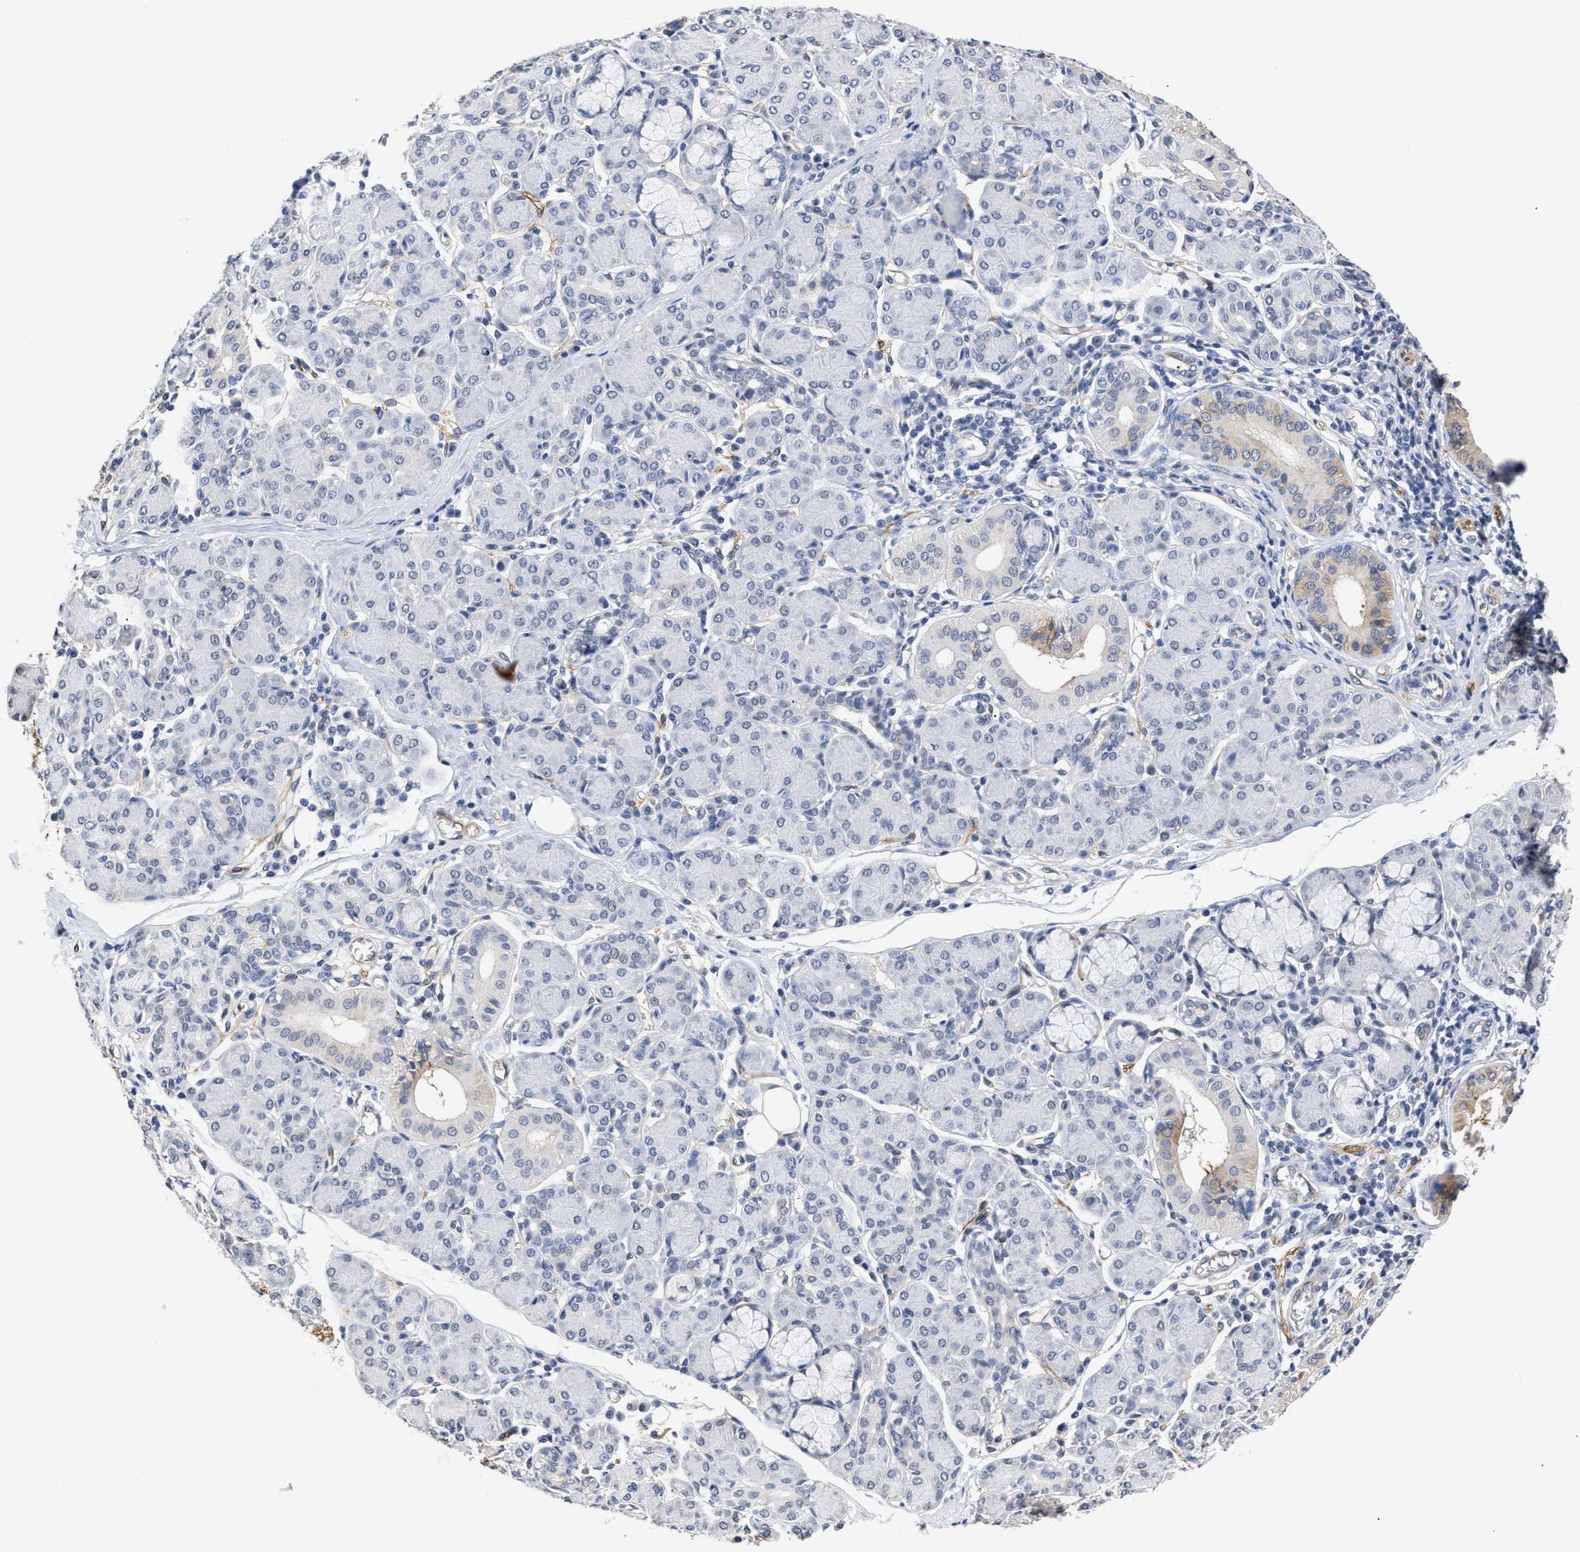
{"staining": {"intensity": "weak", "quantity": "<25%", "location": "cytoplasmic/membranous"}, "tissue": "salivary gland", "cell_type": "Glandular cells", "image_type": "normal", "snomed": [{"axis": "morphology", "description": "Normal tissue, NOS"}, {"axis": "morphology", "description": "Inflammation, NOS"}, {"axis": "topography", "description": "Lymph node"}, {"axis": "topography", "description": "Salivary gland"}], "caption": "IHC photomicrograph of unremarkable salivary gland stained for a protein (brown), which exhibits no staining in glandular cells. The staining is performed using DAB (3,3'-diaminobenzidine) brown chromogen with nuclei counter-stained in using hematoxylin.", "gene": "AHNAK2", "patient": {"sex": "male", "age": 3}}